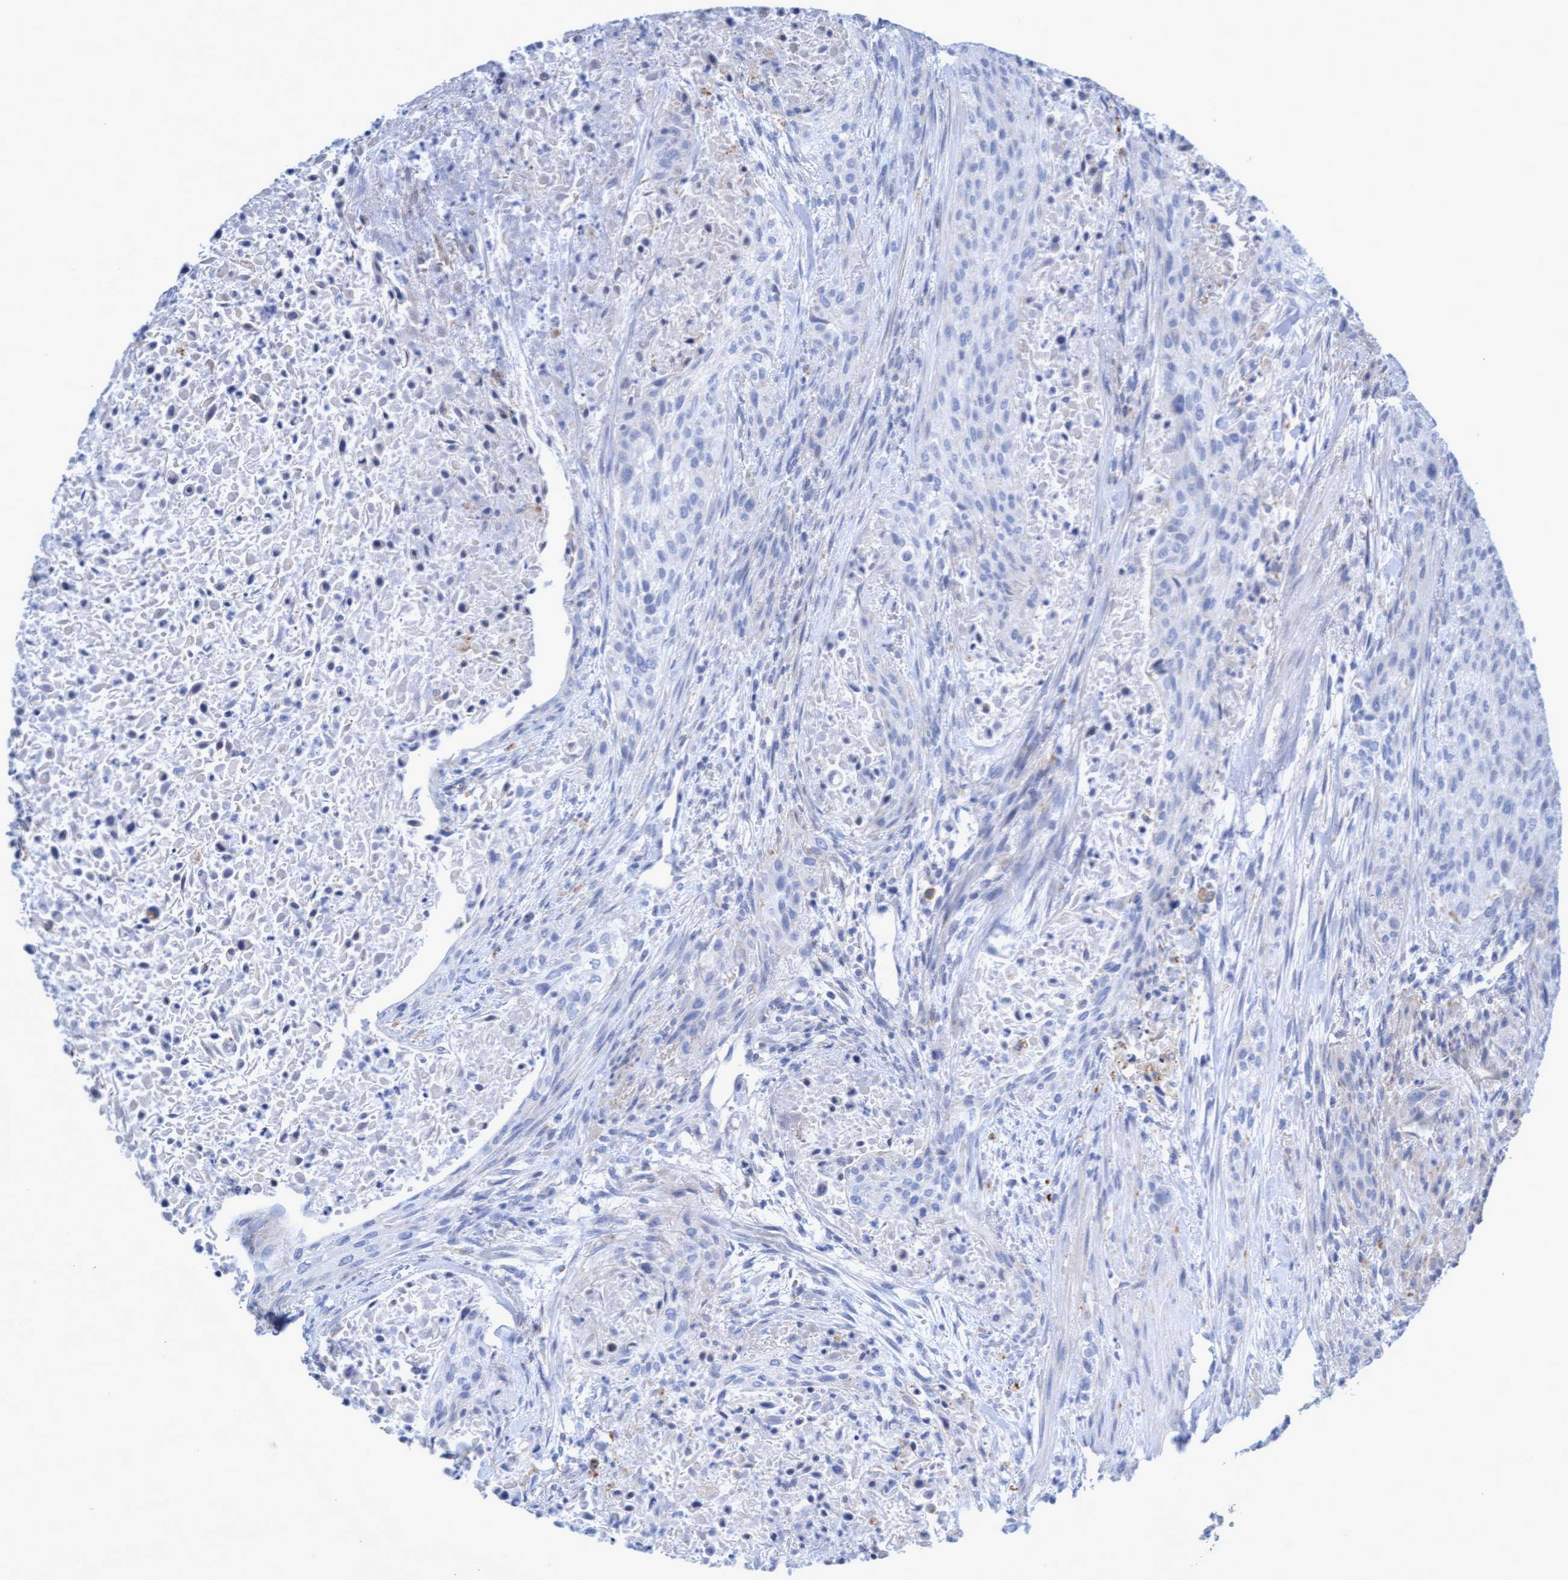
{"staining": {"intensity": "negative", "quantity": "none", "location": "none"}, "tissue": "urothelial cancer", "cell_type": "Tumor cells", "image_type": "cancer", "snomed": [{"axis": "morphology", "description": "Urothelial carcinoma, Low grade"}, {"axis": "morphology", "description": "Urothelial carcinoma, High grade"}, {"axis": "topography", "description": "Urinary bladder"}], "caption": "IHC image of urothelial cancer stained for a protein (brown), which demonstrates no expression in tumor cells.", "gene": "SGSH", "patient": {"sex": "male", "age": 35}}